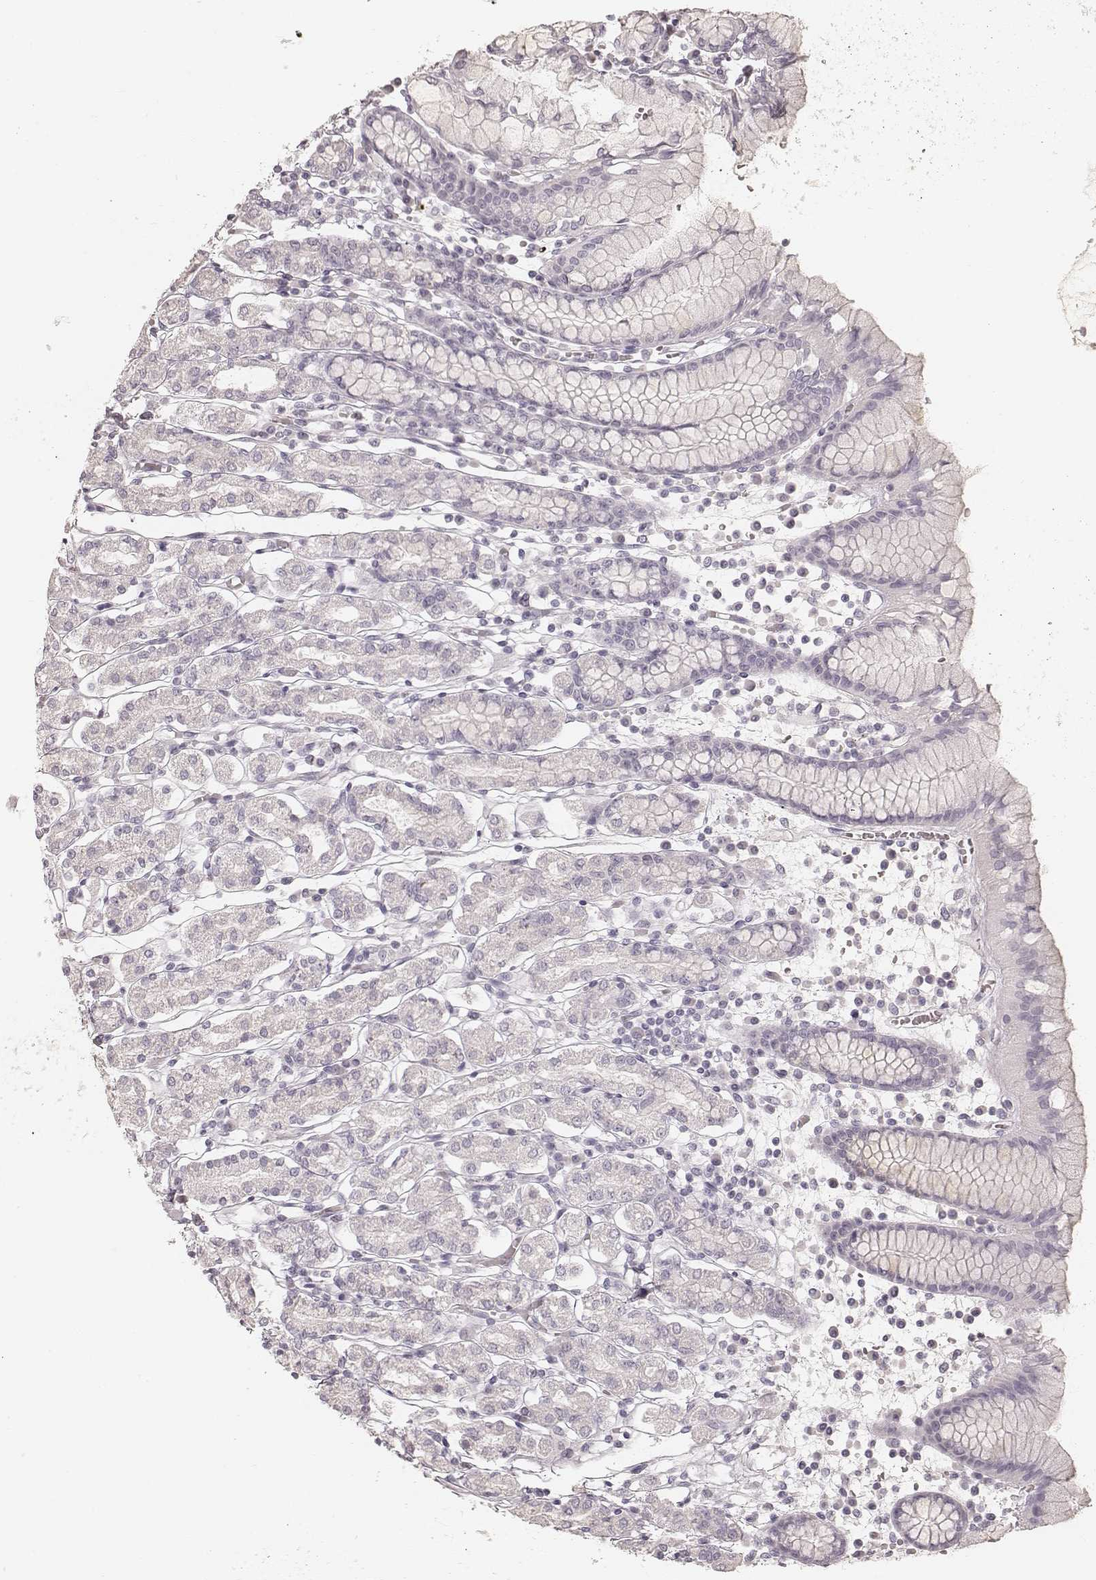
{"staining": {"intensity": "negative", "quantity": "none", "location": "none"}, "tissue": "stomach", "cell_type": "Glandular cells", "image_type": "normal", "snomed": [{"axis": "morphology", "description": "Normal tissue, NOS"}, {"axis": "topography", "description": "Stomach, upper"}, {"axis": "topography", "description": "Stomach"}], "caption": "Immunohistochemistry photomicrograph of normal human stomach stained for a protein (brown), which exhibits no staining in glandular cells. The staining is performed using DAB (3,3'-diaminobenzidine) brown chromogen with nuclei counter-stained in using hematoxylin.", "gene": "KRT26", "patient": {"sex": "male", "age": 62}}